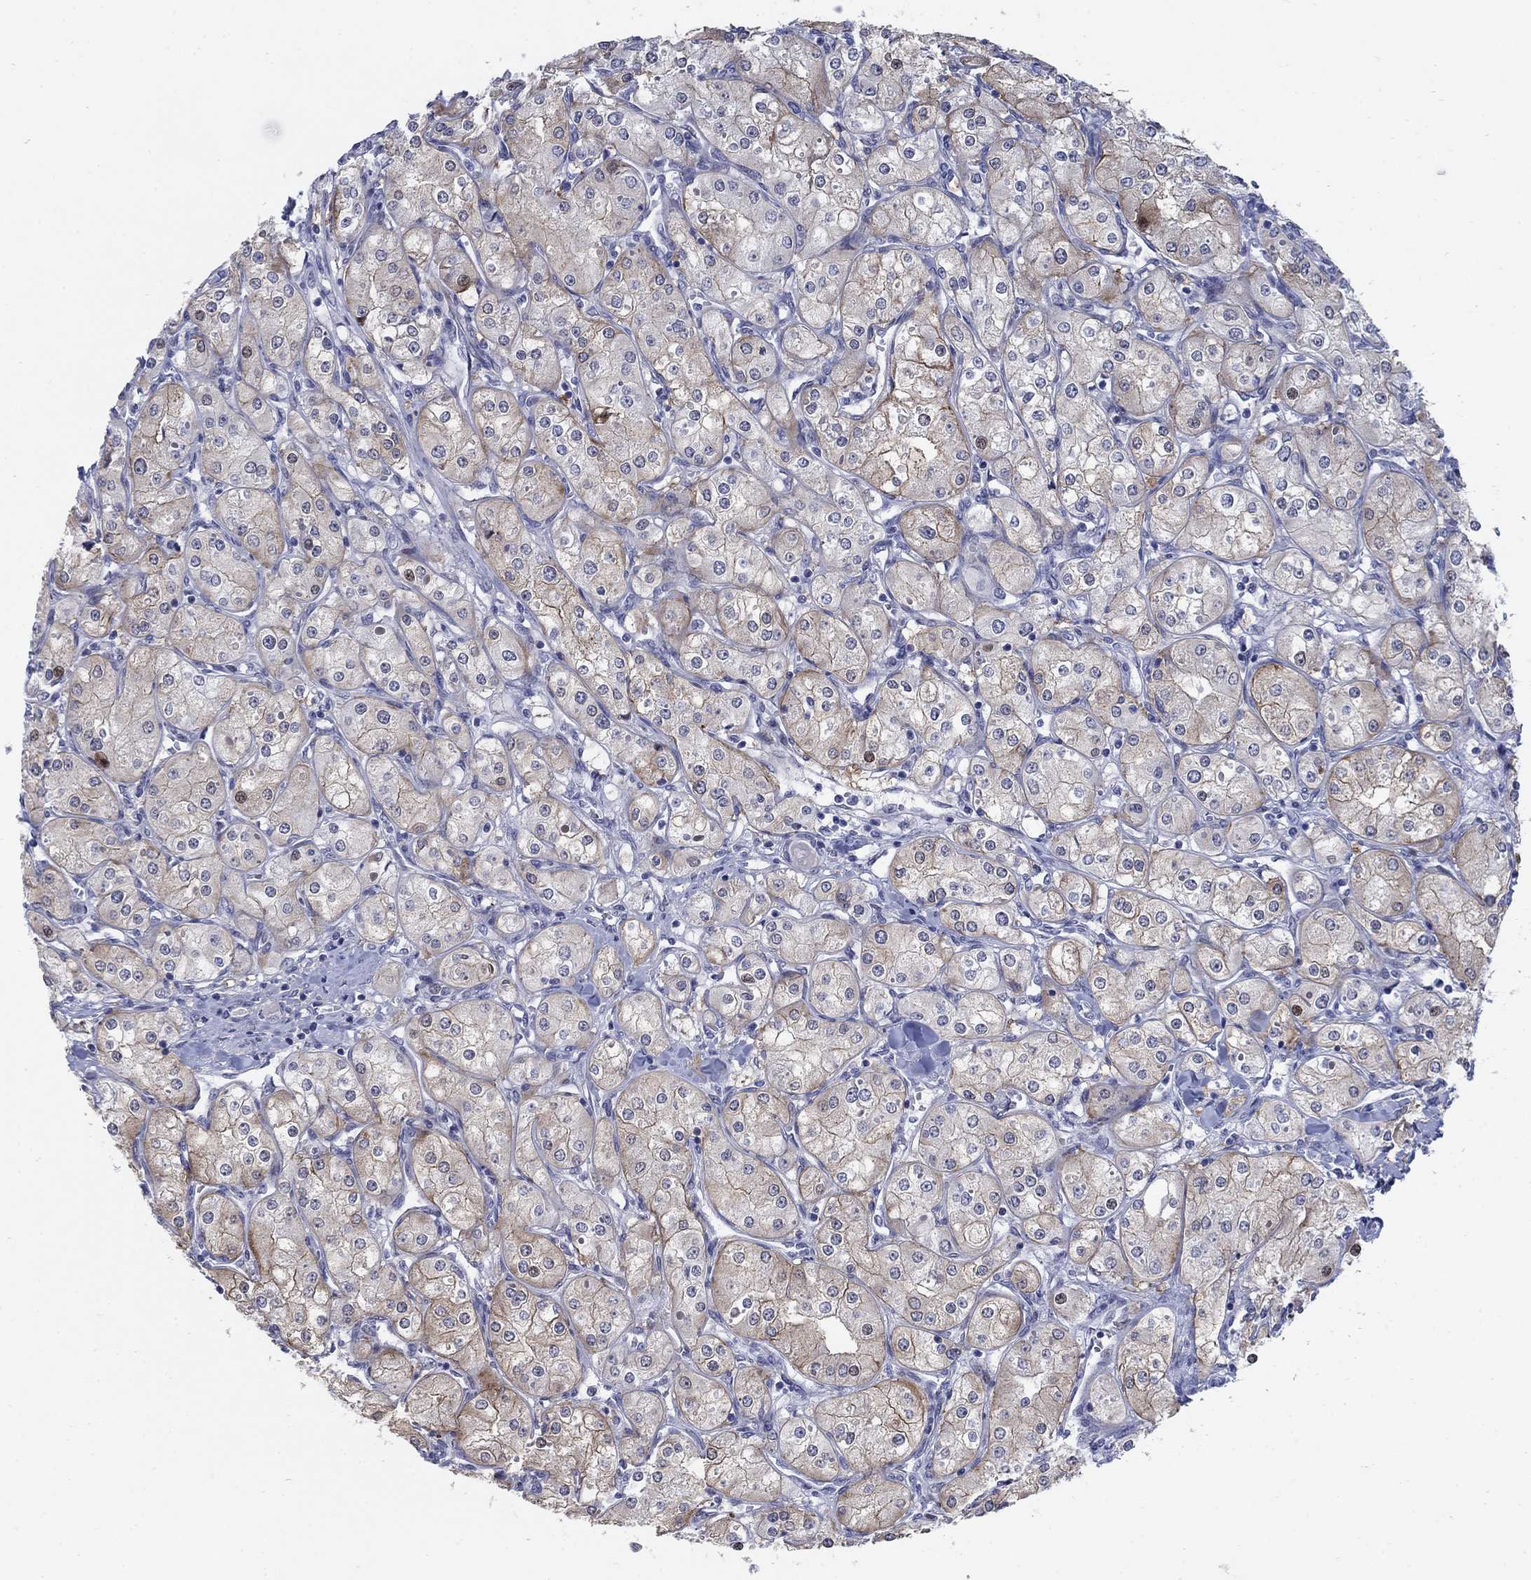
{"staining": {"intensity": "moderate", "quantity": "25%-75%", "location": "cytoplasmic/membranous"}, "tissue": "renal cancer", "cell_type": "Tumor cells", "image_type": "cancer", "snomed": [{"axis": "morphology", "description": "Adenocarcinoma, NOS"}, {"axis": "topography", "description": "Kidney"}], "caption": "A medium amount of moderate cytoplasmic/membranous expression is seen in approximately 25%-75% of tumor cells in renal adenocarcinoma tissue.", "gene": "MYO3A", "patient": {"sex": "male", "age": 77}}